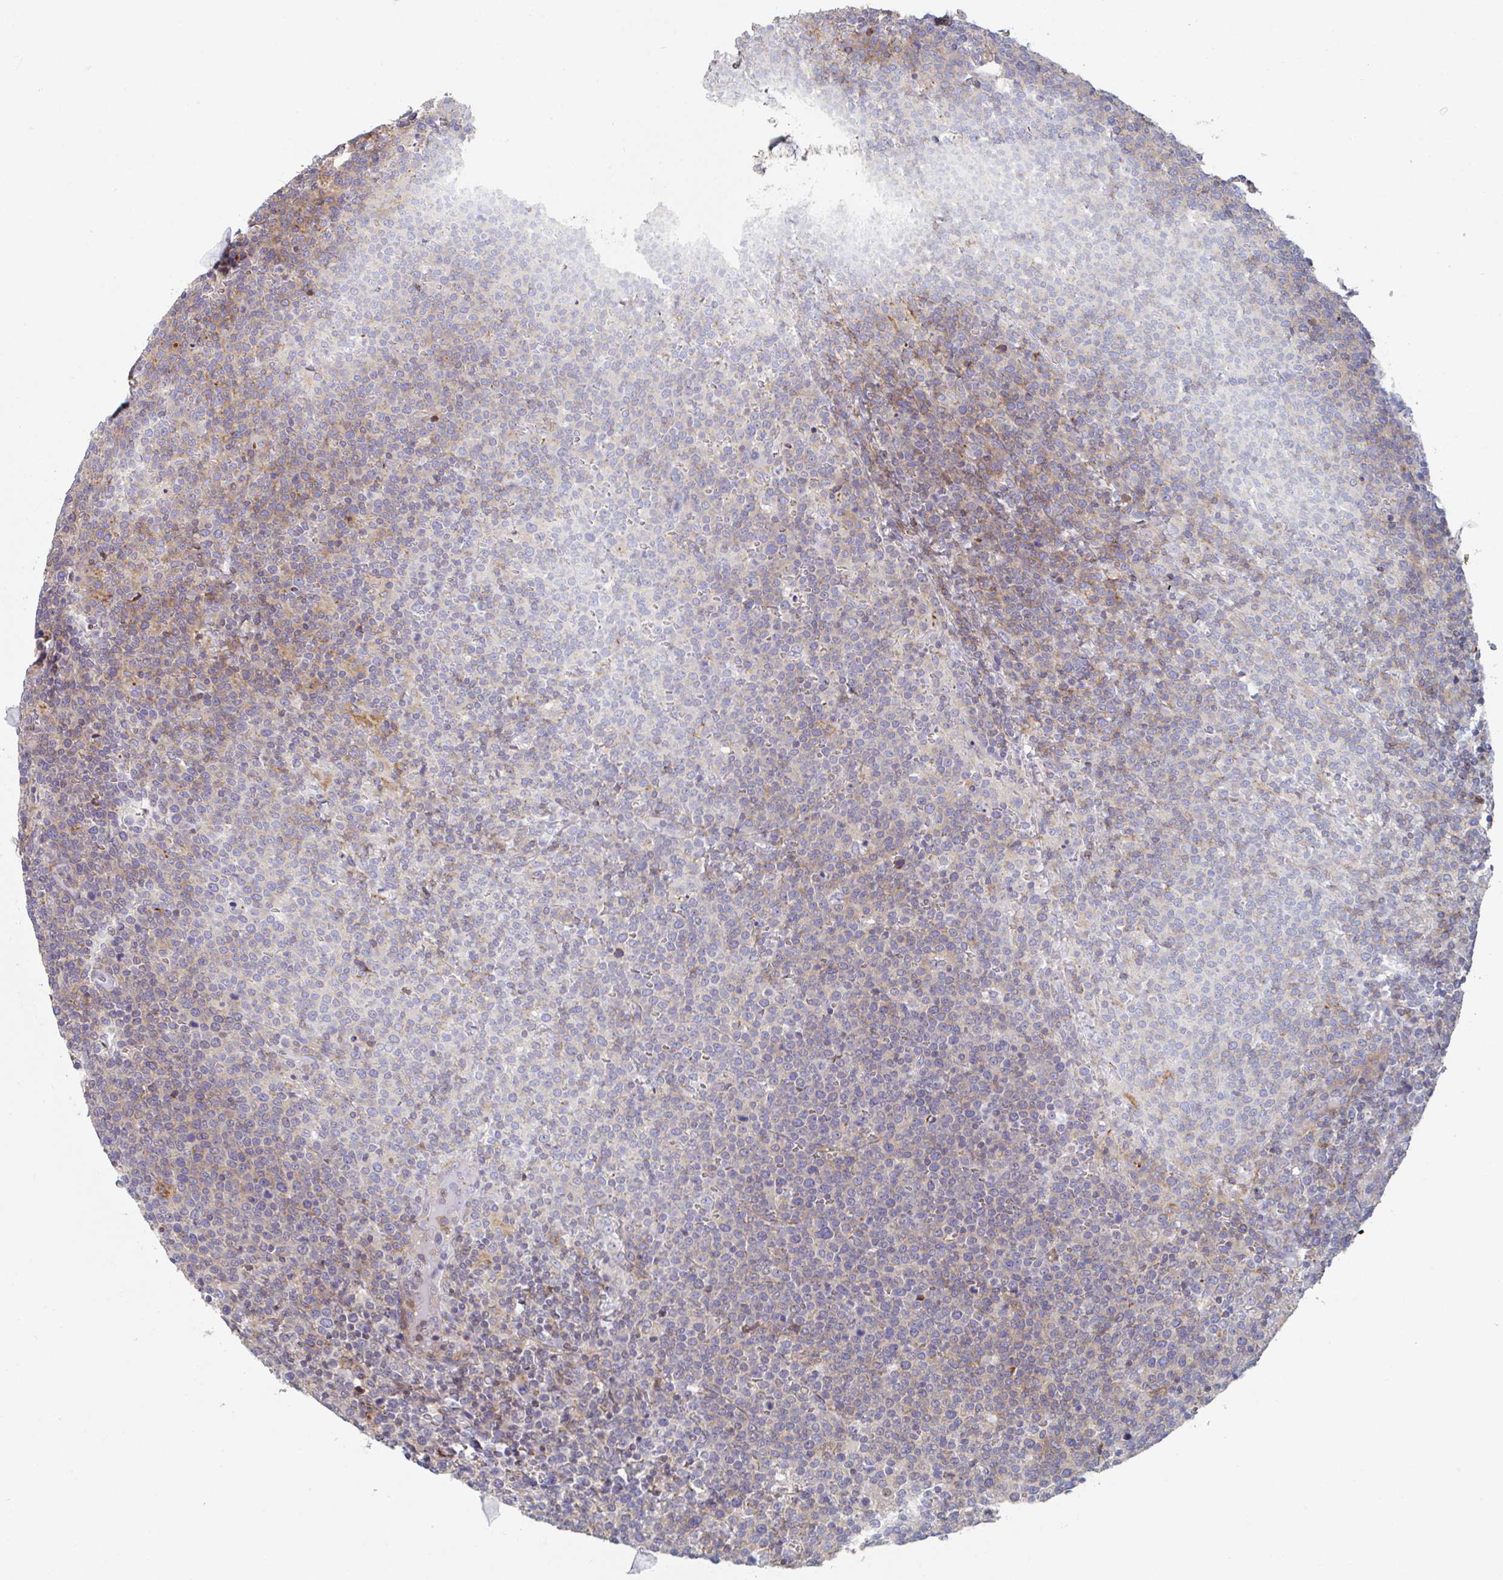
{"staining": {"intensity": "weak", "quantity": "25%-75%", "location": "cytoplasmic/membranous"}, "tissue": "lymphoma", "cell_type": "Tumor cells", "image_type": "cancer", "snomed": [{"axis": "morphology", "description": "Malignant lymphoma, non-Hodgkin's type, High grade"}, {"axis": "topography", "description": "Lymph node"}], "caption": "Lymphoma tissue reveals weak cytoplasmic/membranous positivity in approximately 25%-75% of tumor cells, visualized by immunohistochemistry. The staining was performed using DAB (3,3'-diaminobenzidine), with brown indicating positive protein expression. Nuclei are stained blue with hematoxylin.", "gene": "FZD2", "patient": {"sex": "male", "age": 61}}